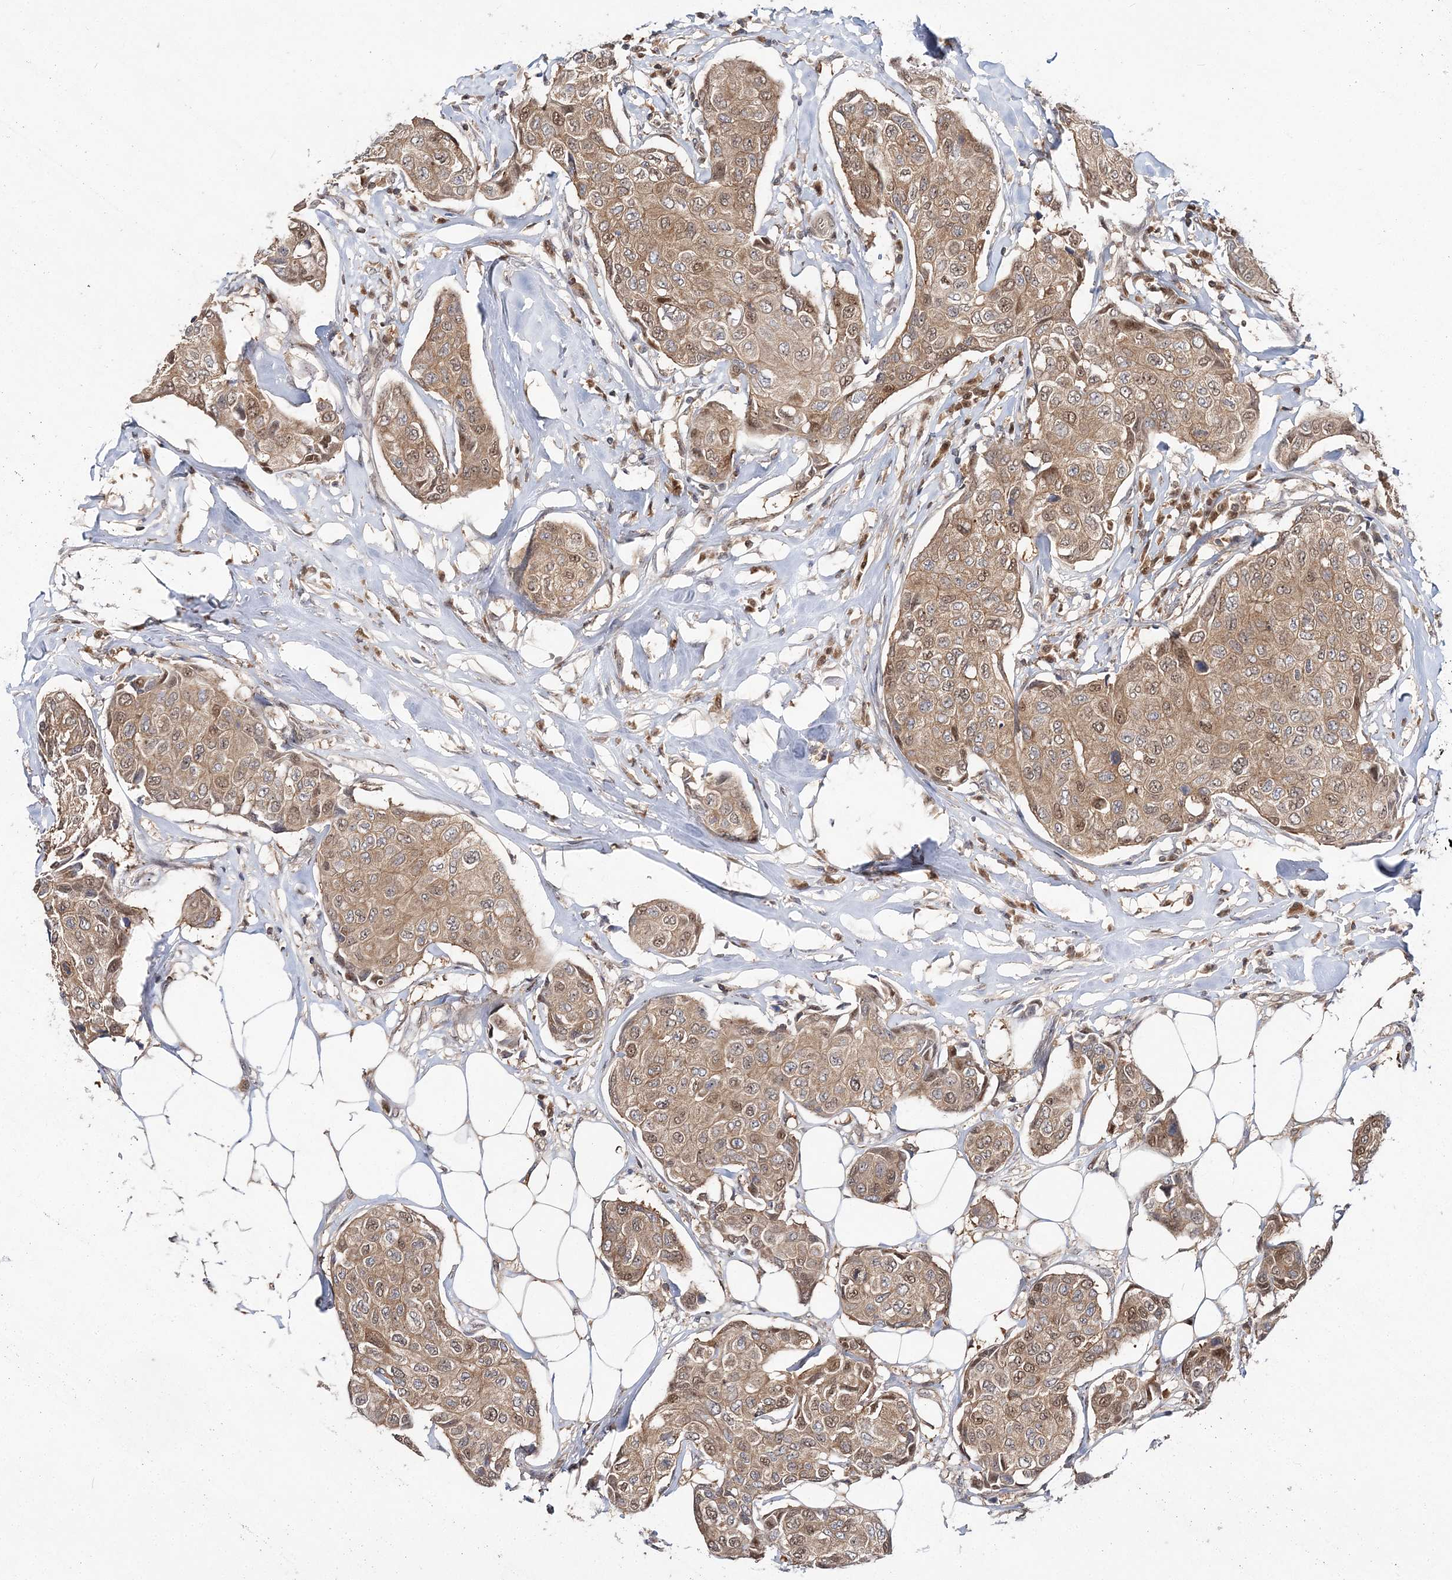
{"staining": {"intensity": "moderate", "quantity": ">75%", "location": "cytoplasmic/membranous,nuclear"}, "tissue": "breast cancer", "cell_type": "Tumor cells", "image_type": "cancer", "snomed": [{"axis": "morphology", "description": "Duct carcinoma"}, {"axis": "topography", "description": "Breast"}], "caption": "This micrograph shows breast cancer stained with immunohistochemistry to label a protein in brown. The cytoplasmic/membranous and nuclear of tumor cells show moderate positivity for the protein. Nuclei are counter-stained blue.", "gene": "NIF3L1", "patient": {"sex": "female", "age": 80}}